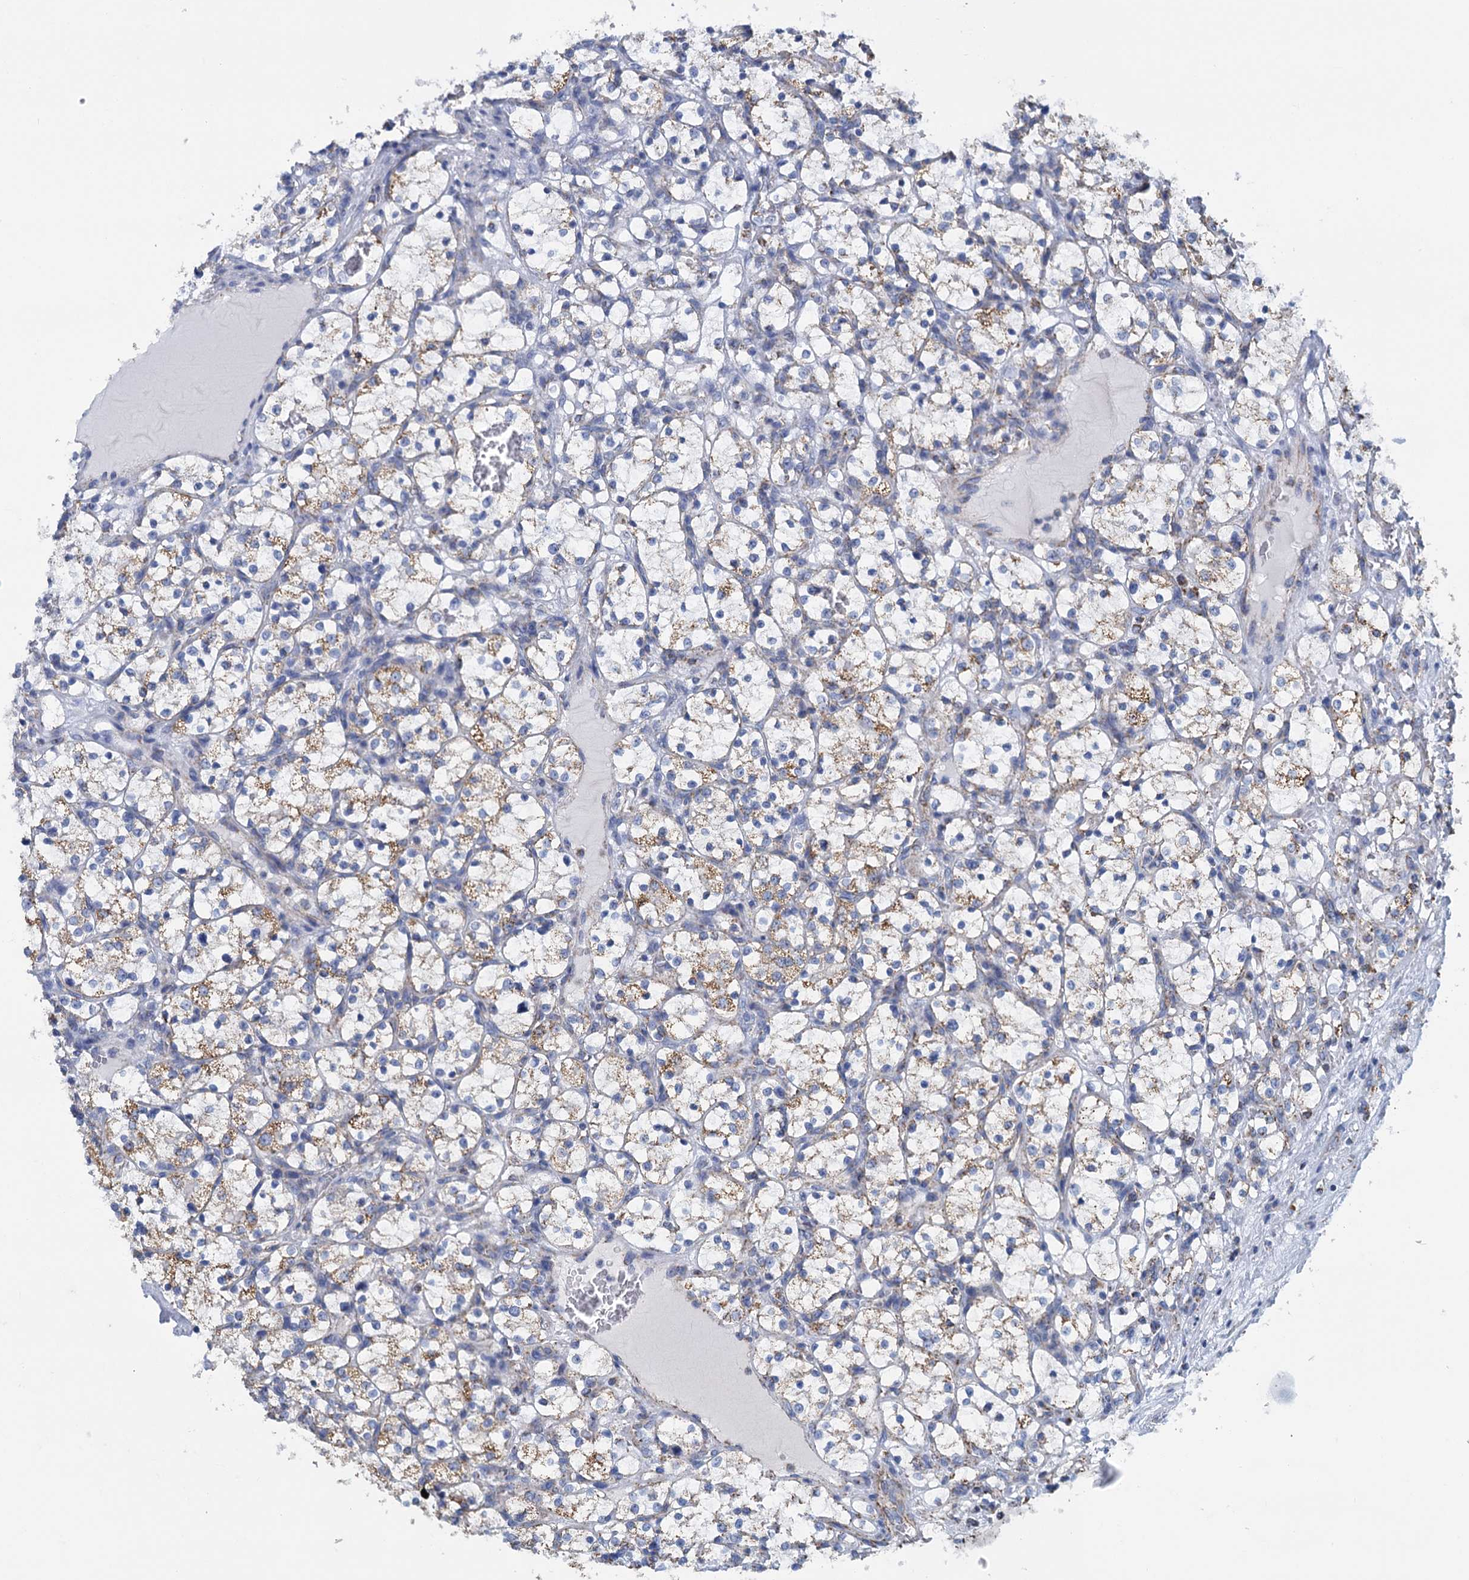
{"staining": {"intensity": "moderate", "quantity": "25%-75%", "location": "cytoplasmic/membranous"}, "tissue": "renal cancer", "cell_type": "Tumor cells", "image_type": "cancer", "snomed": [{"axis": "morphology", "description": "Adenocarcinoma, NOS"}, {"axis": "topography", "description": "Kidney"}], "caption": "Immunohistochemical staining of renal cancer (adenocarcinoma) shows medium levels of moderate cytoplasmic/membranous protein expression in approximately 25%-75% of tumor cells.", "gene": "CCP110", "patient": {"sex": "female", "age": 69}}